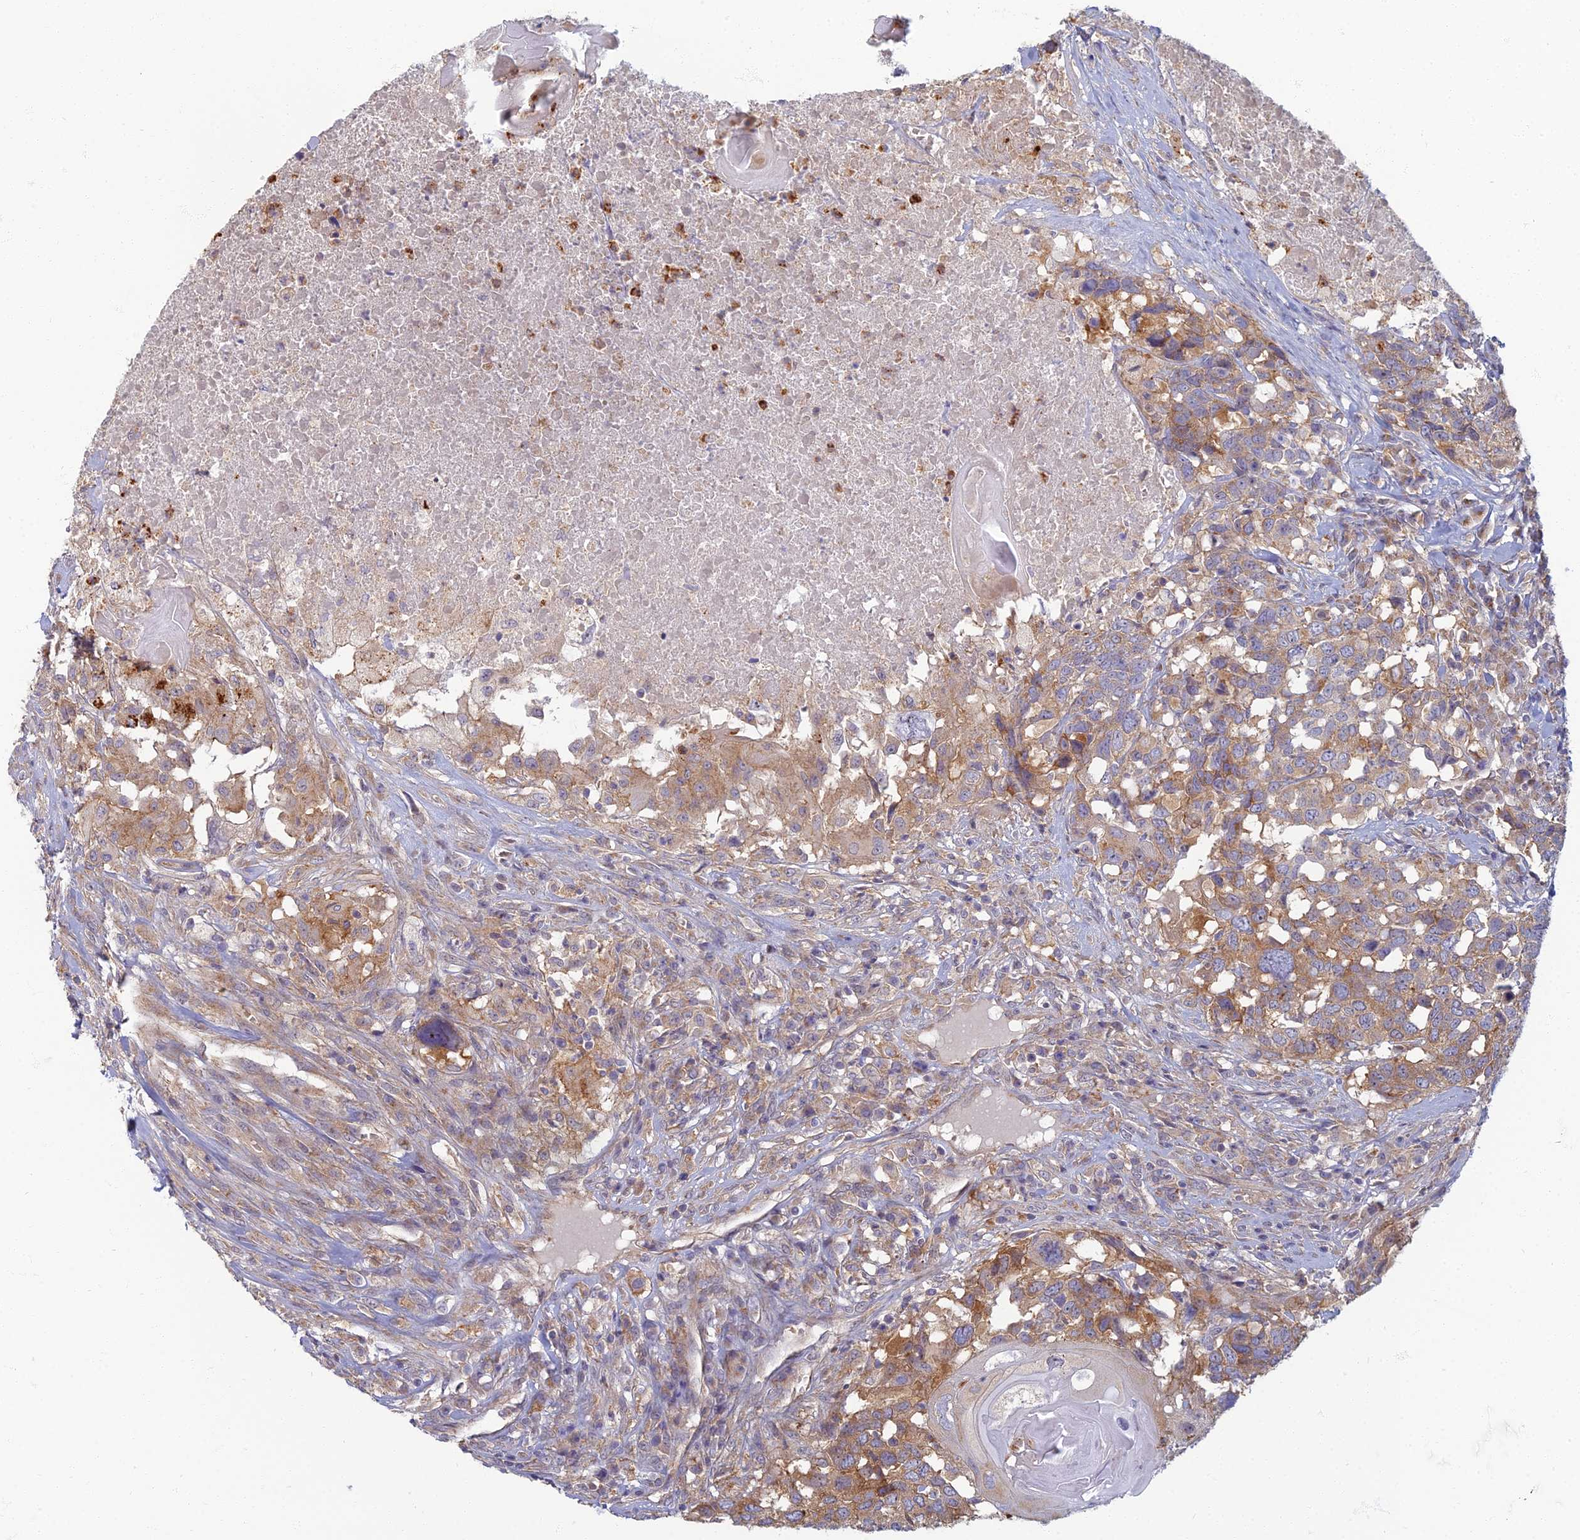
{"staining": {"intensity": "moderate", "quantity": "25%-75%", "location": "cytoplasmic/membranous"}, "tissue": "head and neck cancer", "cell_type": "Tumor cells", "image_type": "cancer", "snomed": [{"axis": "morphology", "description": "Squamous cell carcinoma, NOS"}, {"axis": "topography", "description": "Head-Neck"}], "caption": "A medium amount of moderate cytoplasmic/membranous staining is present in approximately 25%-75% of tumor cells in head and neck cancer (squamous cell carcinoma) tissue.", "gene": "PROX2", "patient": {"sex": "male", "age": 66}}